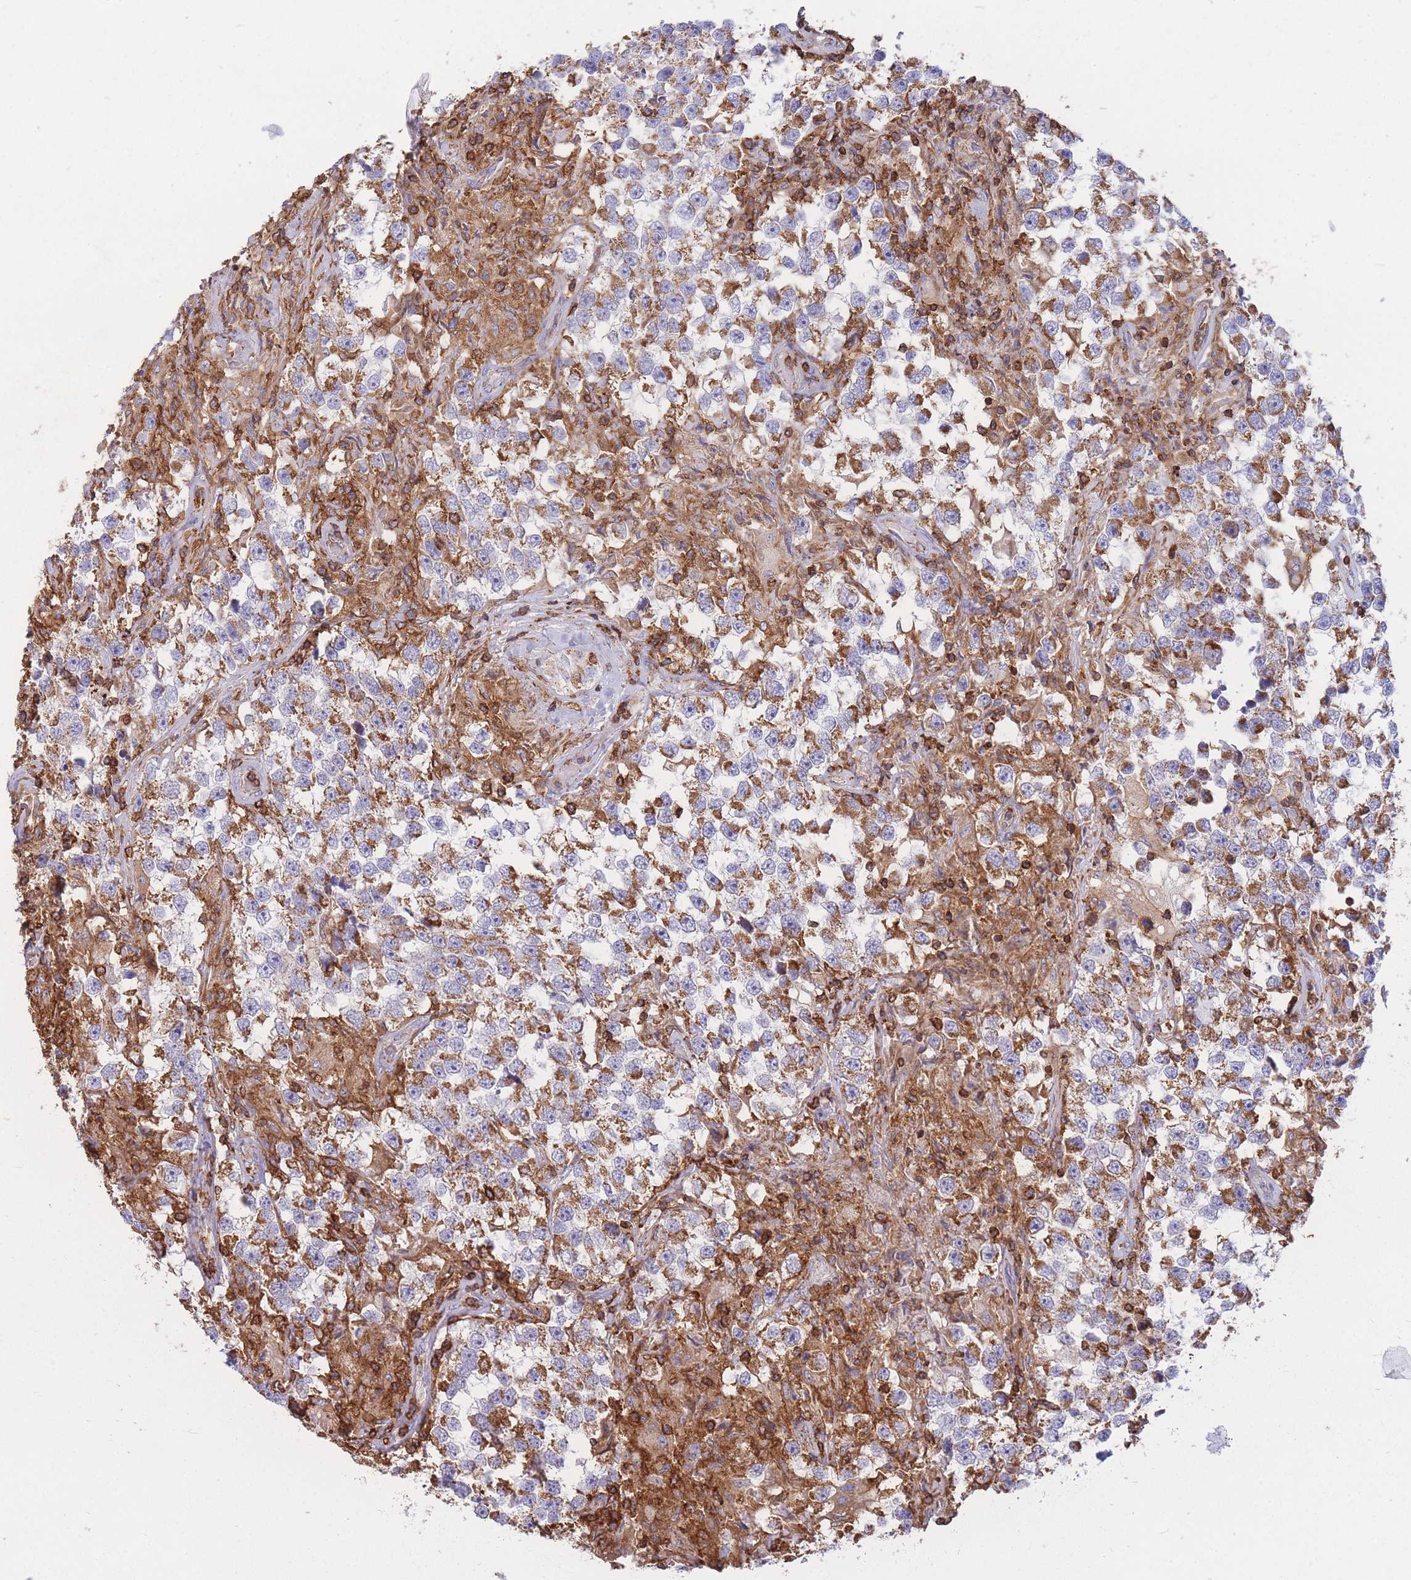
{"staining": {"intensity": "moderate", "quantity": ">75%", "location": "cytoplasmic/membranous"}, "tissue": "testis cancer", "cell_type": "Tumor cells", "image_type": "cancer", "snomed": [{"axis": "morphology", "description": "Seminoma, NOS"}, {"axis": "topography", "description": "Testis"}], "caption": "Immunohistochemistry (IHC) histopathology image of human testis seminoma stained for a protein (brown), which demonstrates medium levels of moderate cytoplasmic/membranous staining in about >75% of tumor cells.", "gene": "MRPL54", "patient": {"sex": "male", "age": 46}}